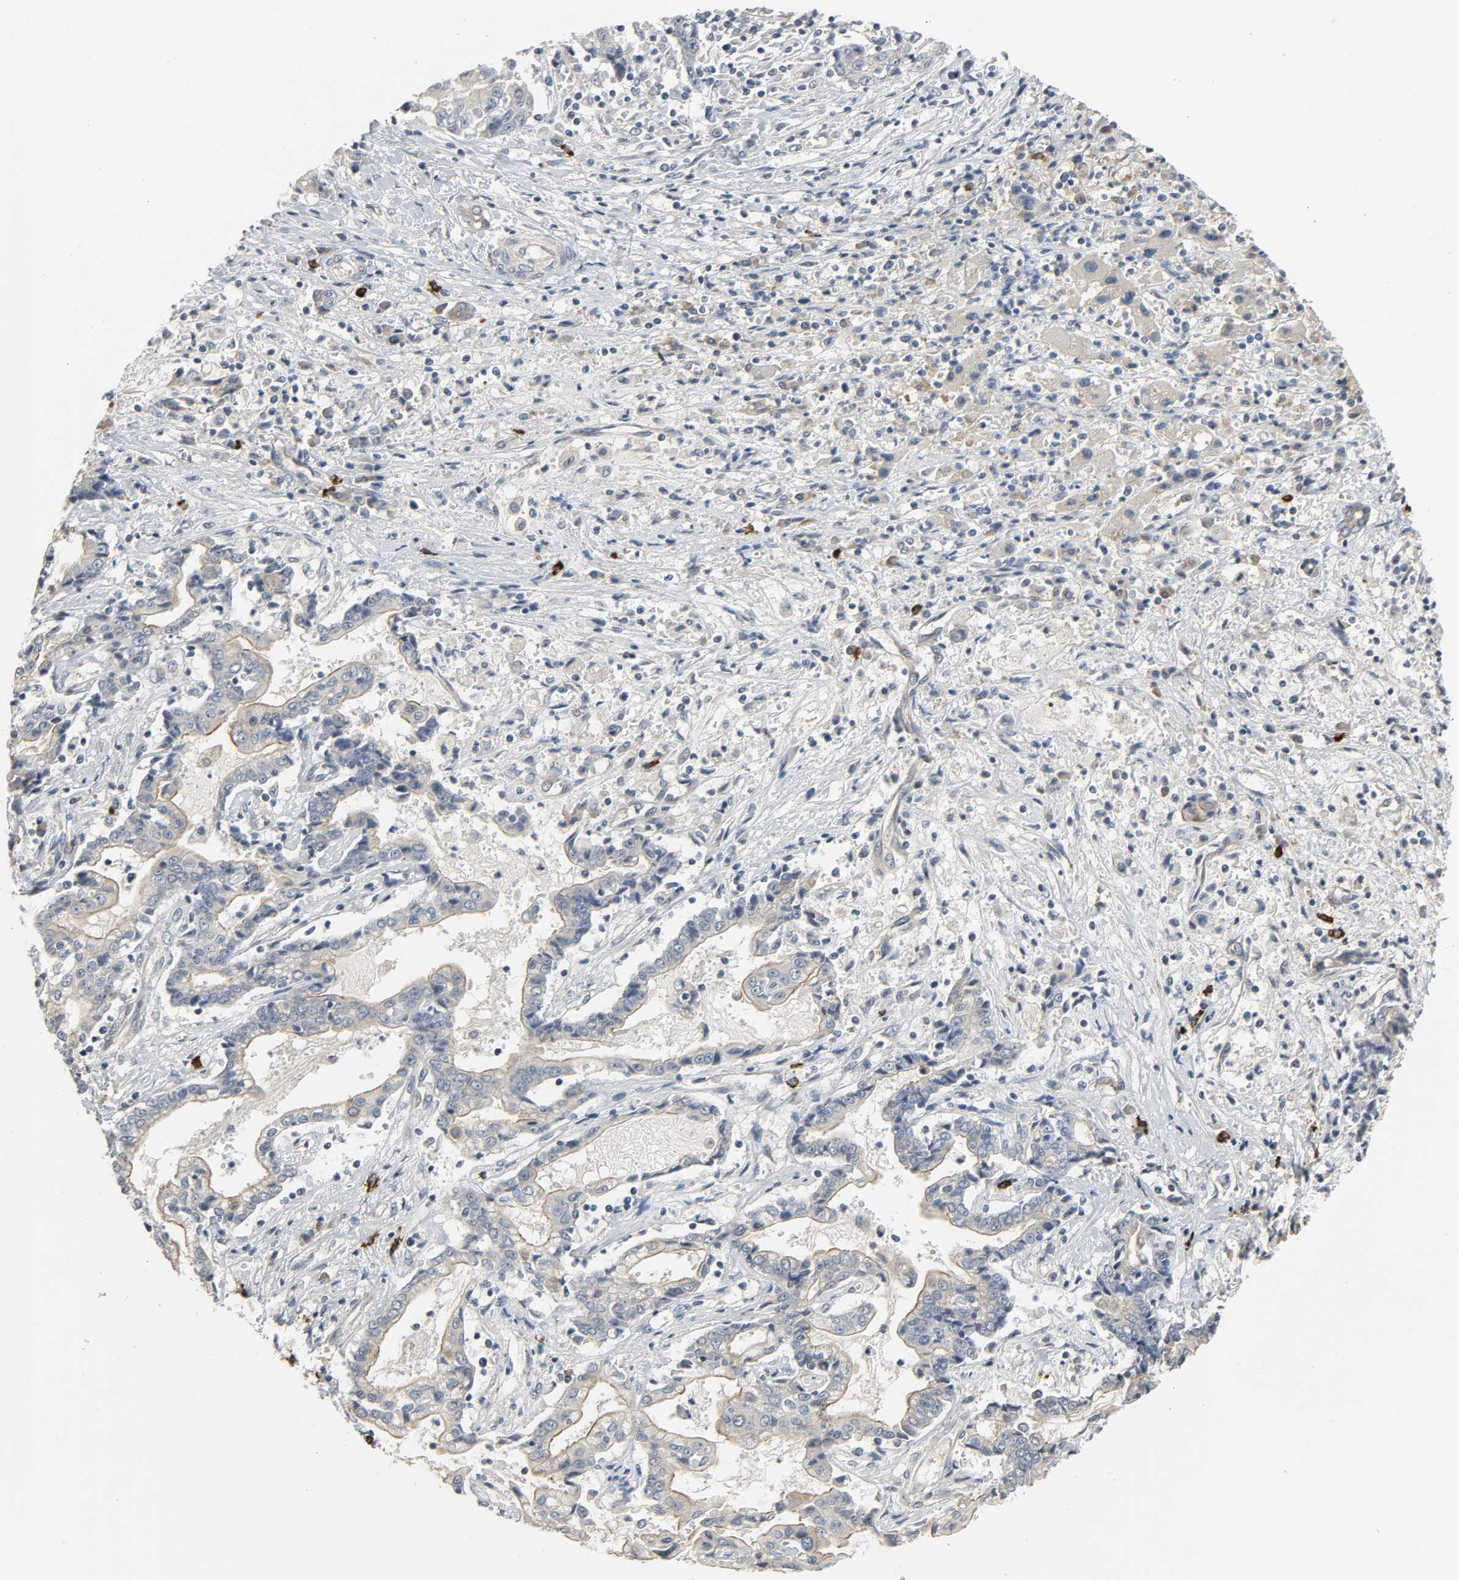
{"staining": {"intensity": "weak", "quantity": ">75%", "location": "cytoplasmic/membranous"}, "tissue": "liver cancer", "cell_type": "Tumor cells", "image_type": "cancer", "snomed": [{"axis": "morphology", "description": "Cholangiocarcinoma"}, {"axis": "topography", "description": "Liver"}], "caption": "This image reveals immunohistochemistry staining of liver cholangiocarcinoma, with low weak cytoplasmic/membranous positivity in about >75% of tumor cells.", "gene": "LIMCH1", "patient": {"sex": "male", "age": 57}}